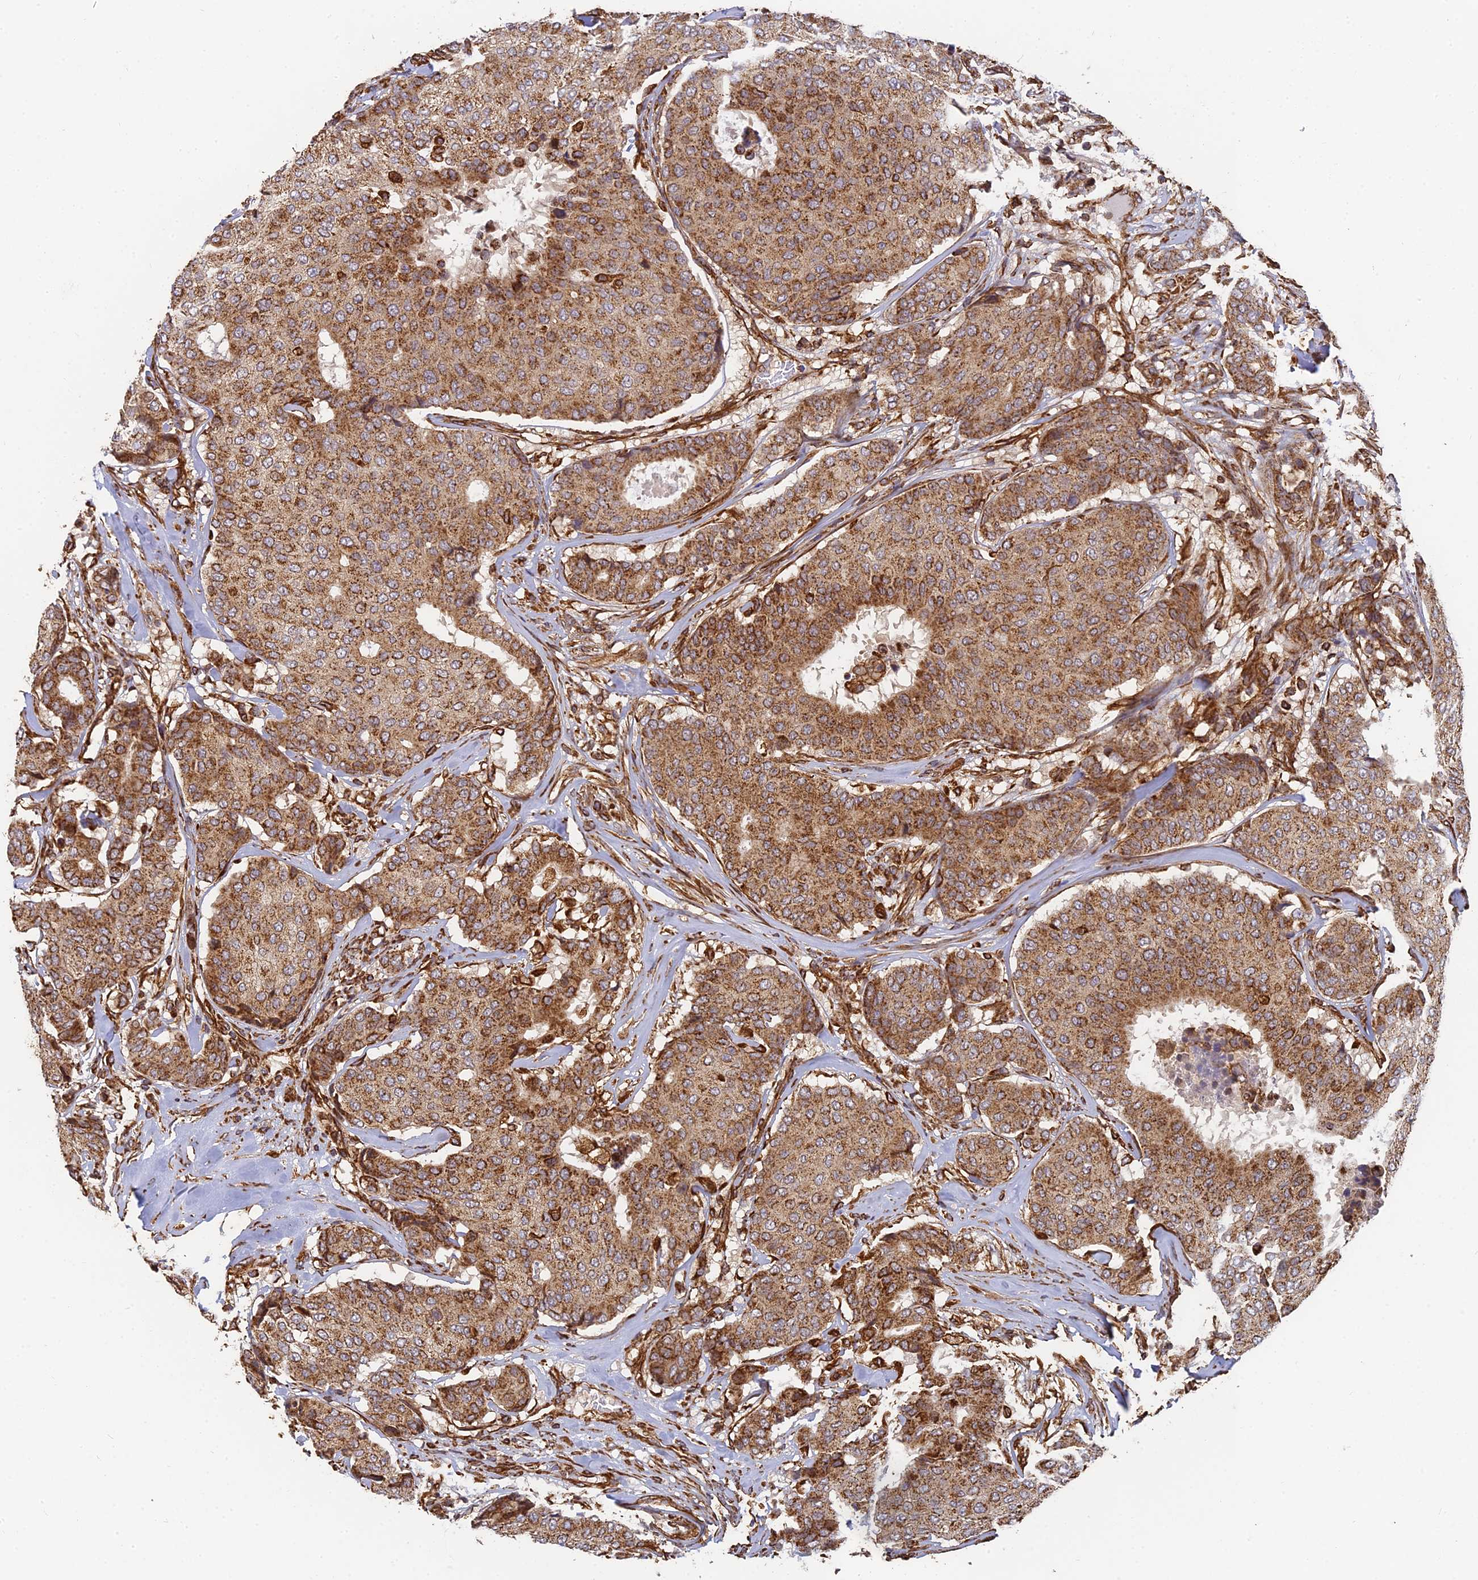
{"staining": {"intensity": "moderate", "quantity": ">75%", "location": "cytoplasmic/membranous"}, "tissue": "breast cancer", "cell_type": "Tumor cells", "image_type": "cancer", "snomed": [{"axis": "morphology", "description": "Duct carcinoma"}, {"axis": "topography", "description": "Breast"}], "caption": "Intraductal carcinoma (breast) stained with DAB immunohistochemistry demonstrates medium levels of moderate cytoplasmic/membranous staining in about >75% of tumor cells.", "gene": "DSTYK", "patient": {"sex": "female", "age": 75}}